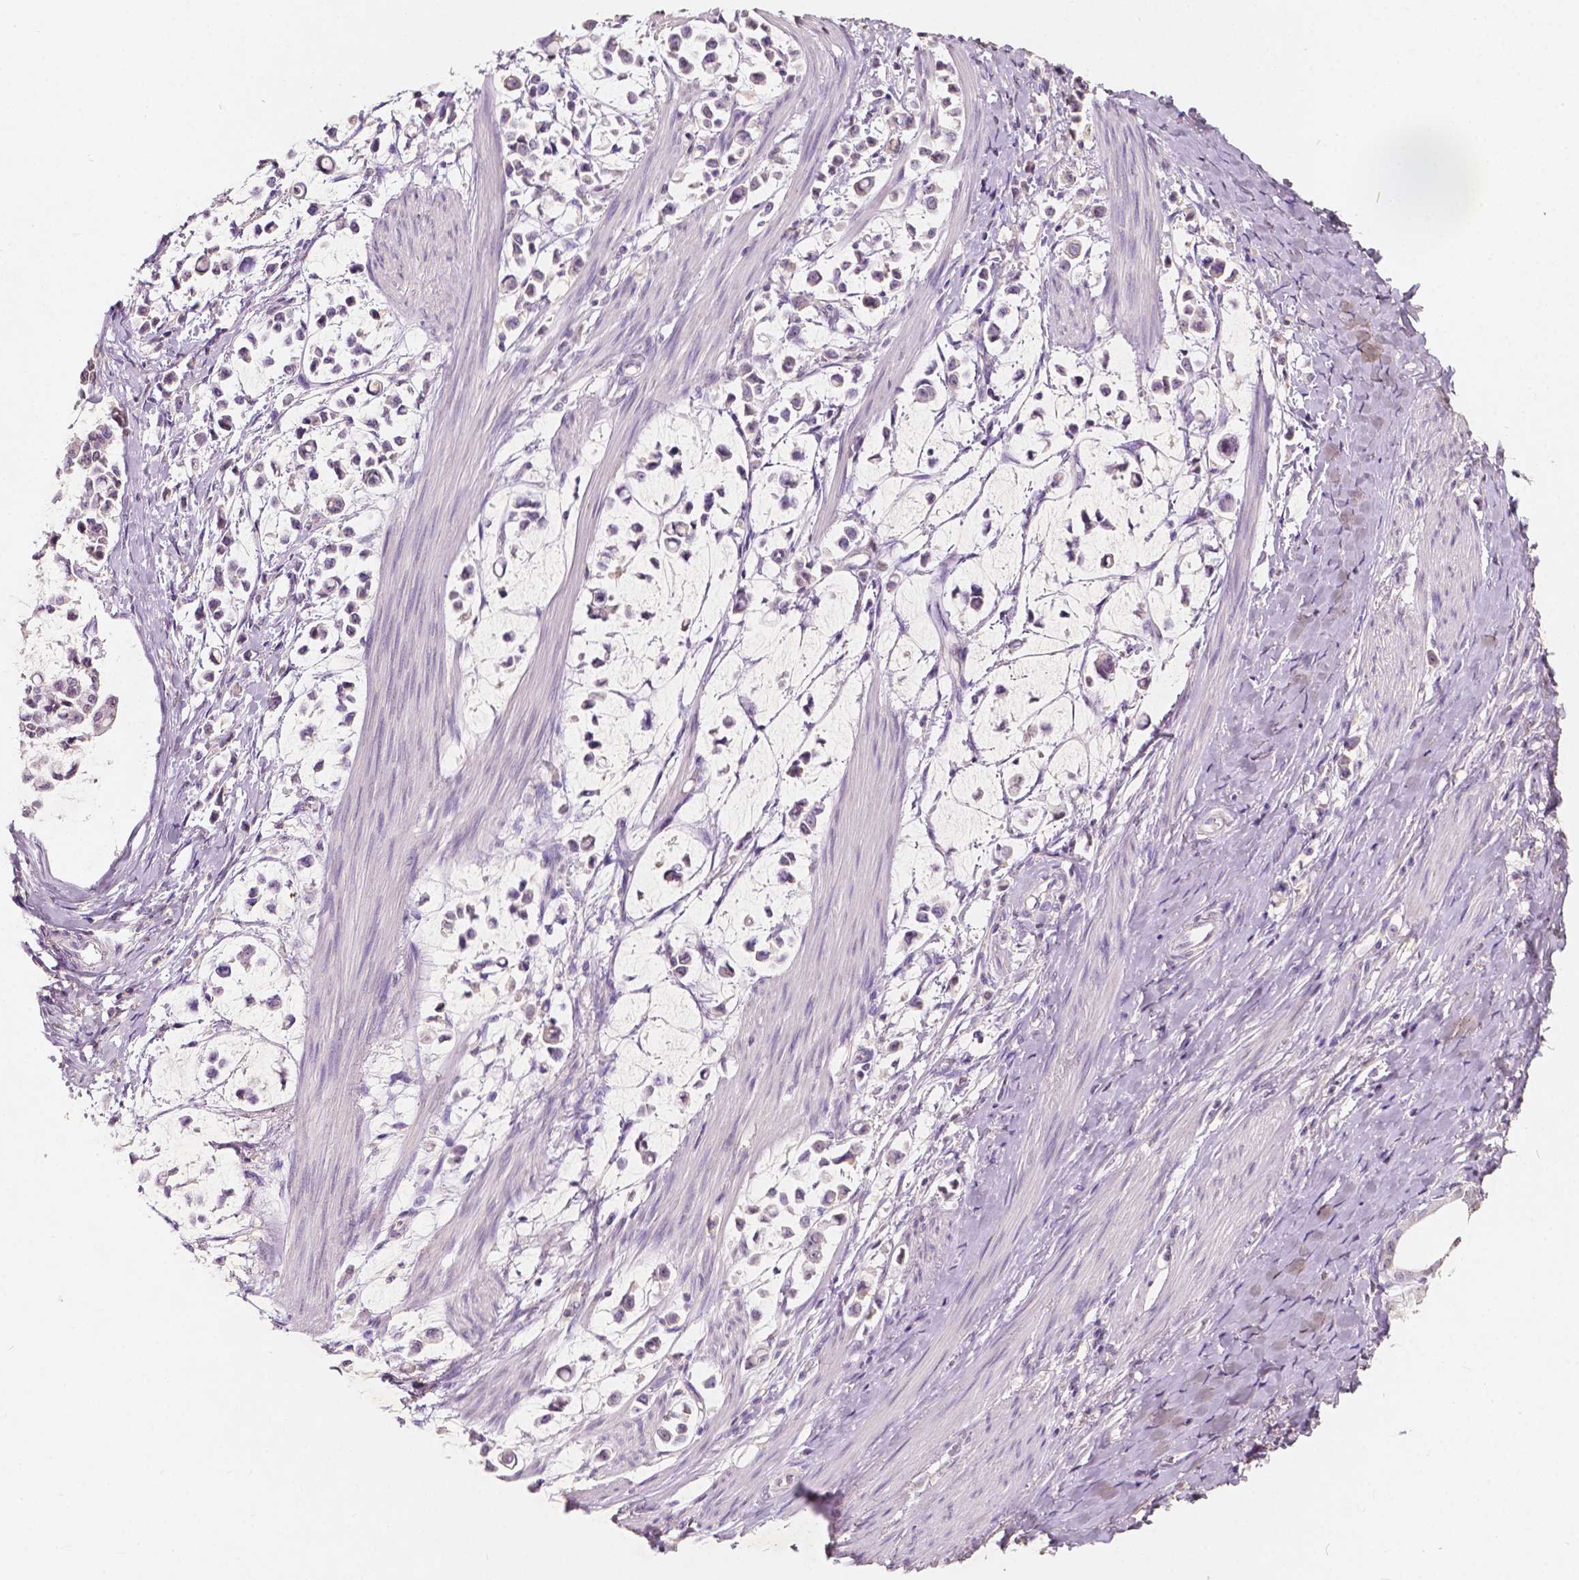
{"staining": {"intensity": "negative", "quantity": "none", "location": "none"}, "tissue": "stomach cancer", "cell_type": "Tumor cells", "image_type": "cancer", "snomed": [{"axis": "morphology", "description": "Adenocarcinoma, NOS"}, {"axis": "topography", "description": "Stomach"}], "caption": "Immunohistochemical staining of stomach cancer (adenocarcinoma) demonstrates no significant staining in tumor cells.", "gene": "SOX15", "patient": {"sex": "male", "age": 82}}